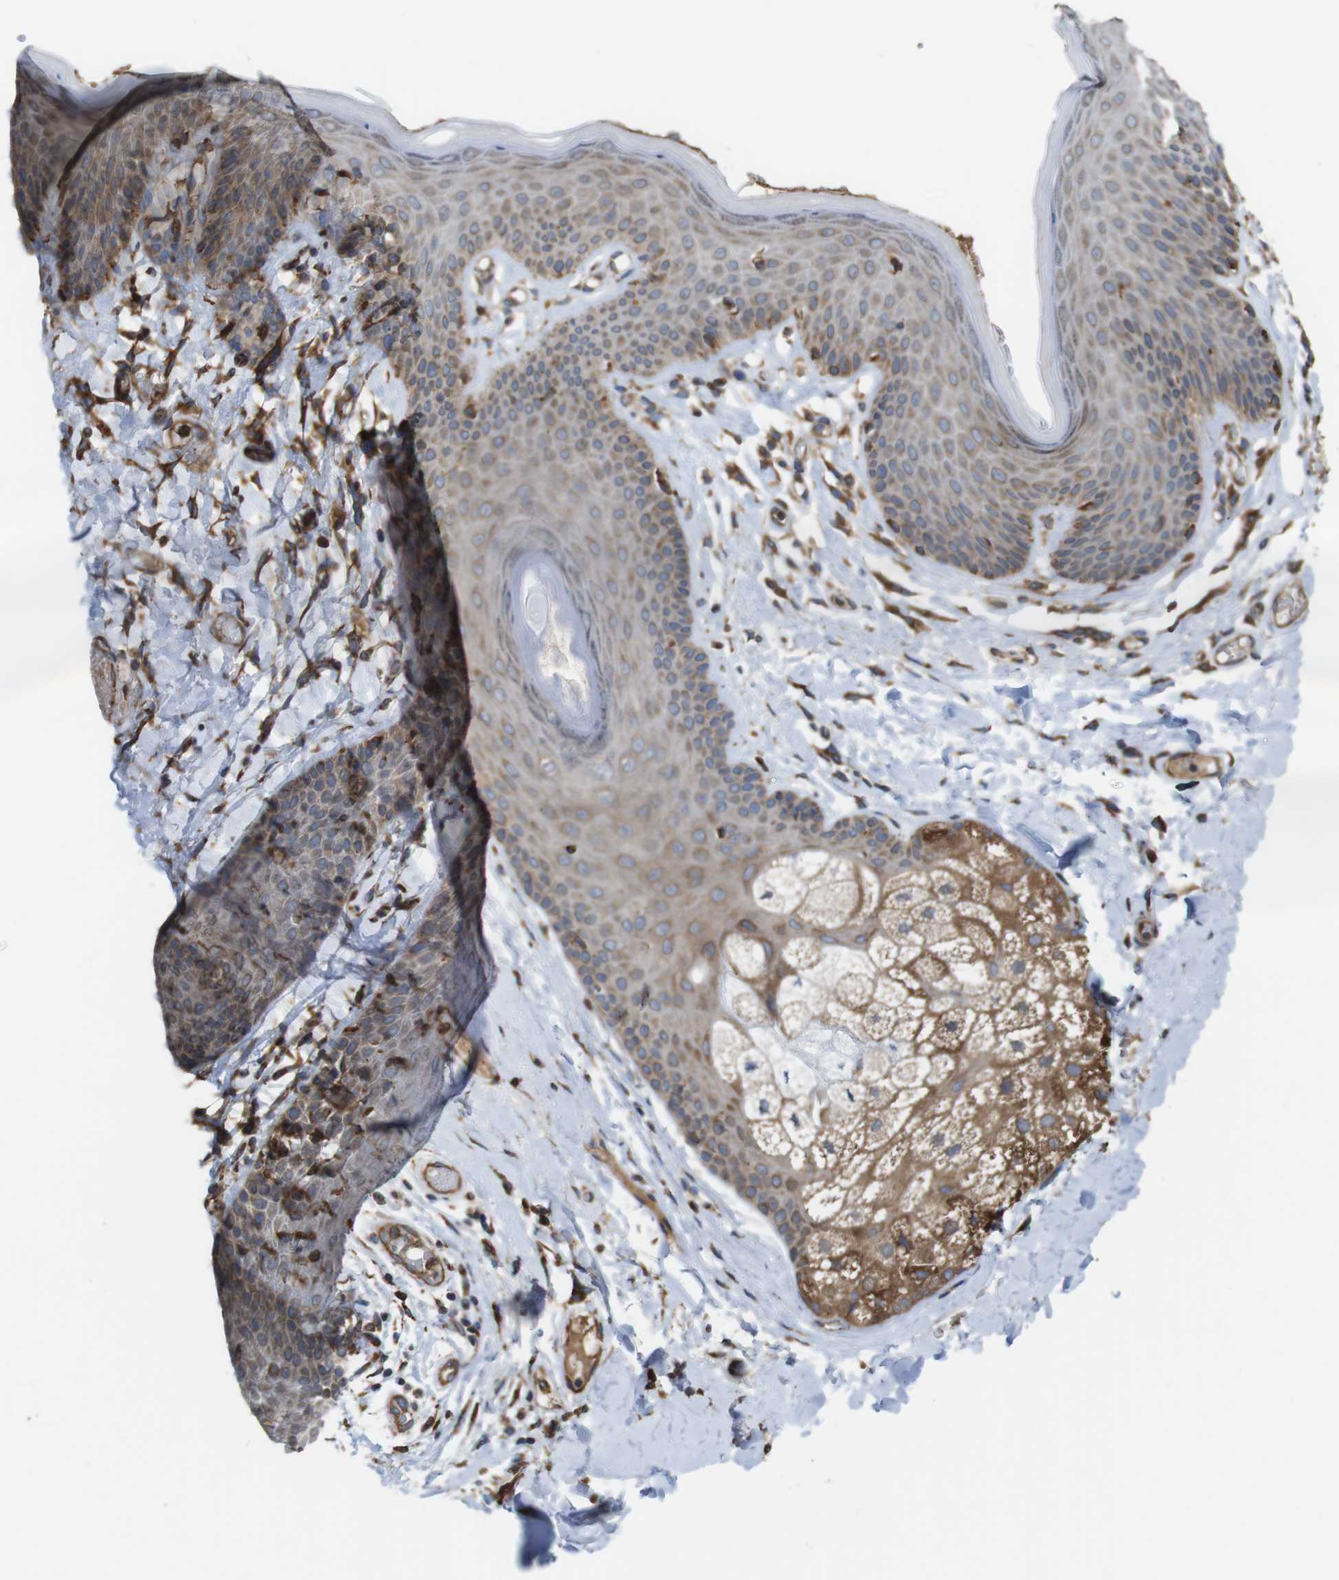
{"staining": {"intensity": "weak", "quantity": "<25%", "location": "cytoplasmic/membranous"}, "tissue": "skin", "cell_type": "Epidermal cells", "image_type": "normal", "snomed": [{"axis": "morphology", "description": "Normal tissue, NOS"}, {"axis": "topography", "description": "Vulva"}], "caption": "IHC of benign human skin reveals no expression in epidermal cells. (Brightfield microscopy of DAB immunohistochemistry at high magnification).", "gene": "UGGT1", "patient": {"sex": "female", "age": 73}}